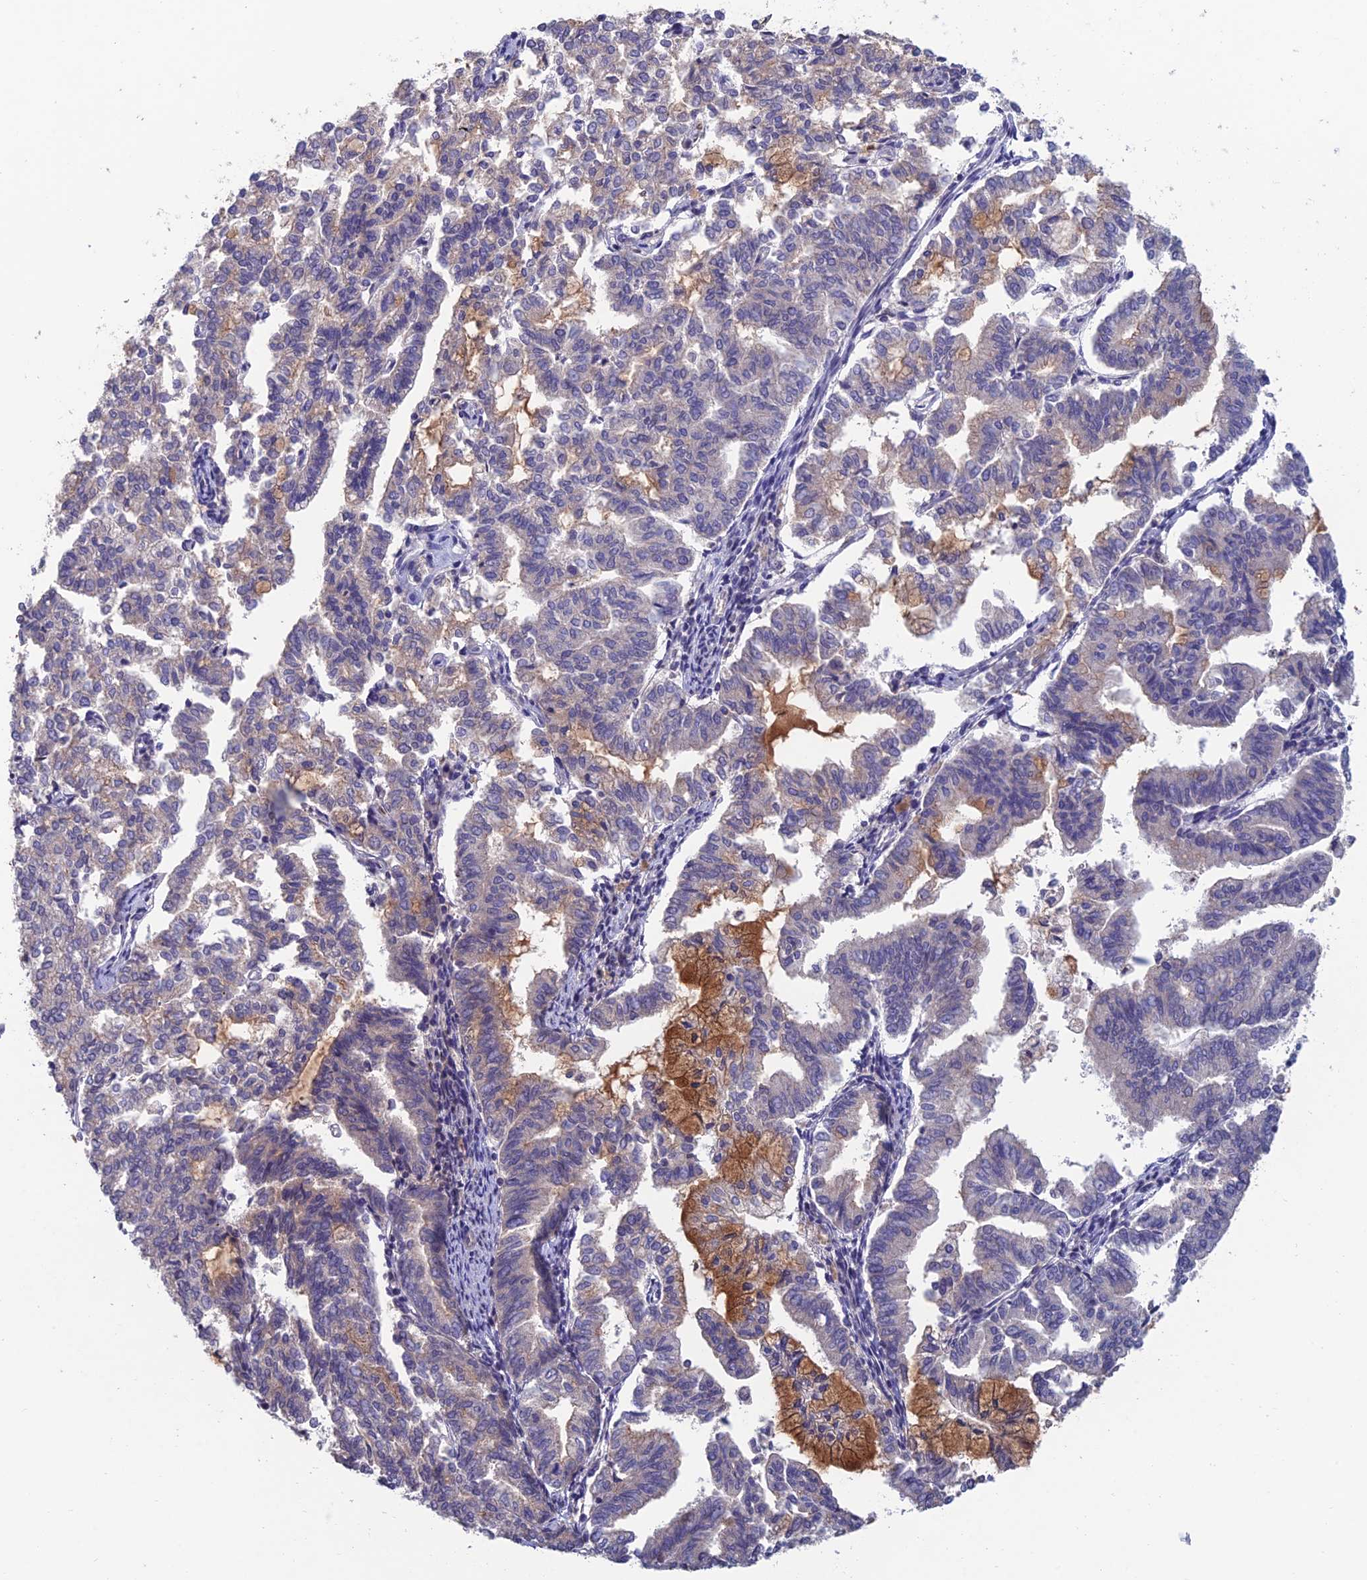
{"staining": {"intensity": "moderate", "quantity": "<25%", "location": "cytoplasmic/membranous"}, "tissue": "endometrial cancer", "cell_type": "Tumor cells", "image_type": "cancer", "snomed": [{"axis": "morphology", "description": "Adenocarcinoma, NOS"}, {"axis": "topography", "description": "Endometrium"}], "caption": "An IHC micrograph of tumor tissue is shown. Protein staining in brown shows moderate cytoplasmic/membranous positivity in endometrial cancer (adenocarcinoma) within tumor cells.", "gene": "USP37", "patient": {"sex": "female", "age": 79}}